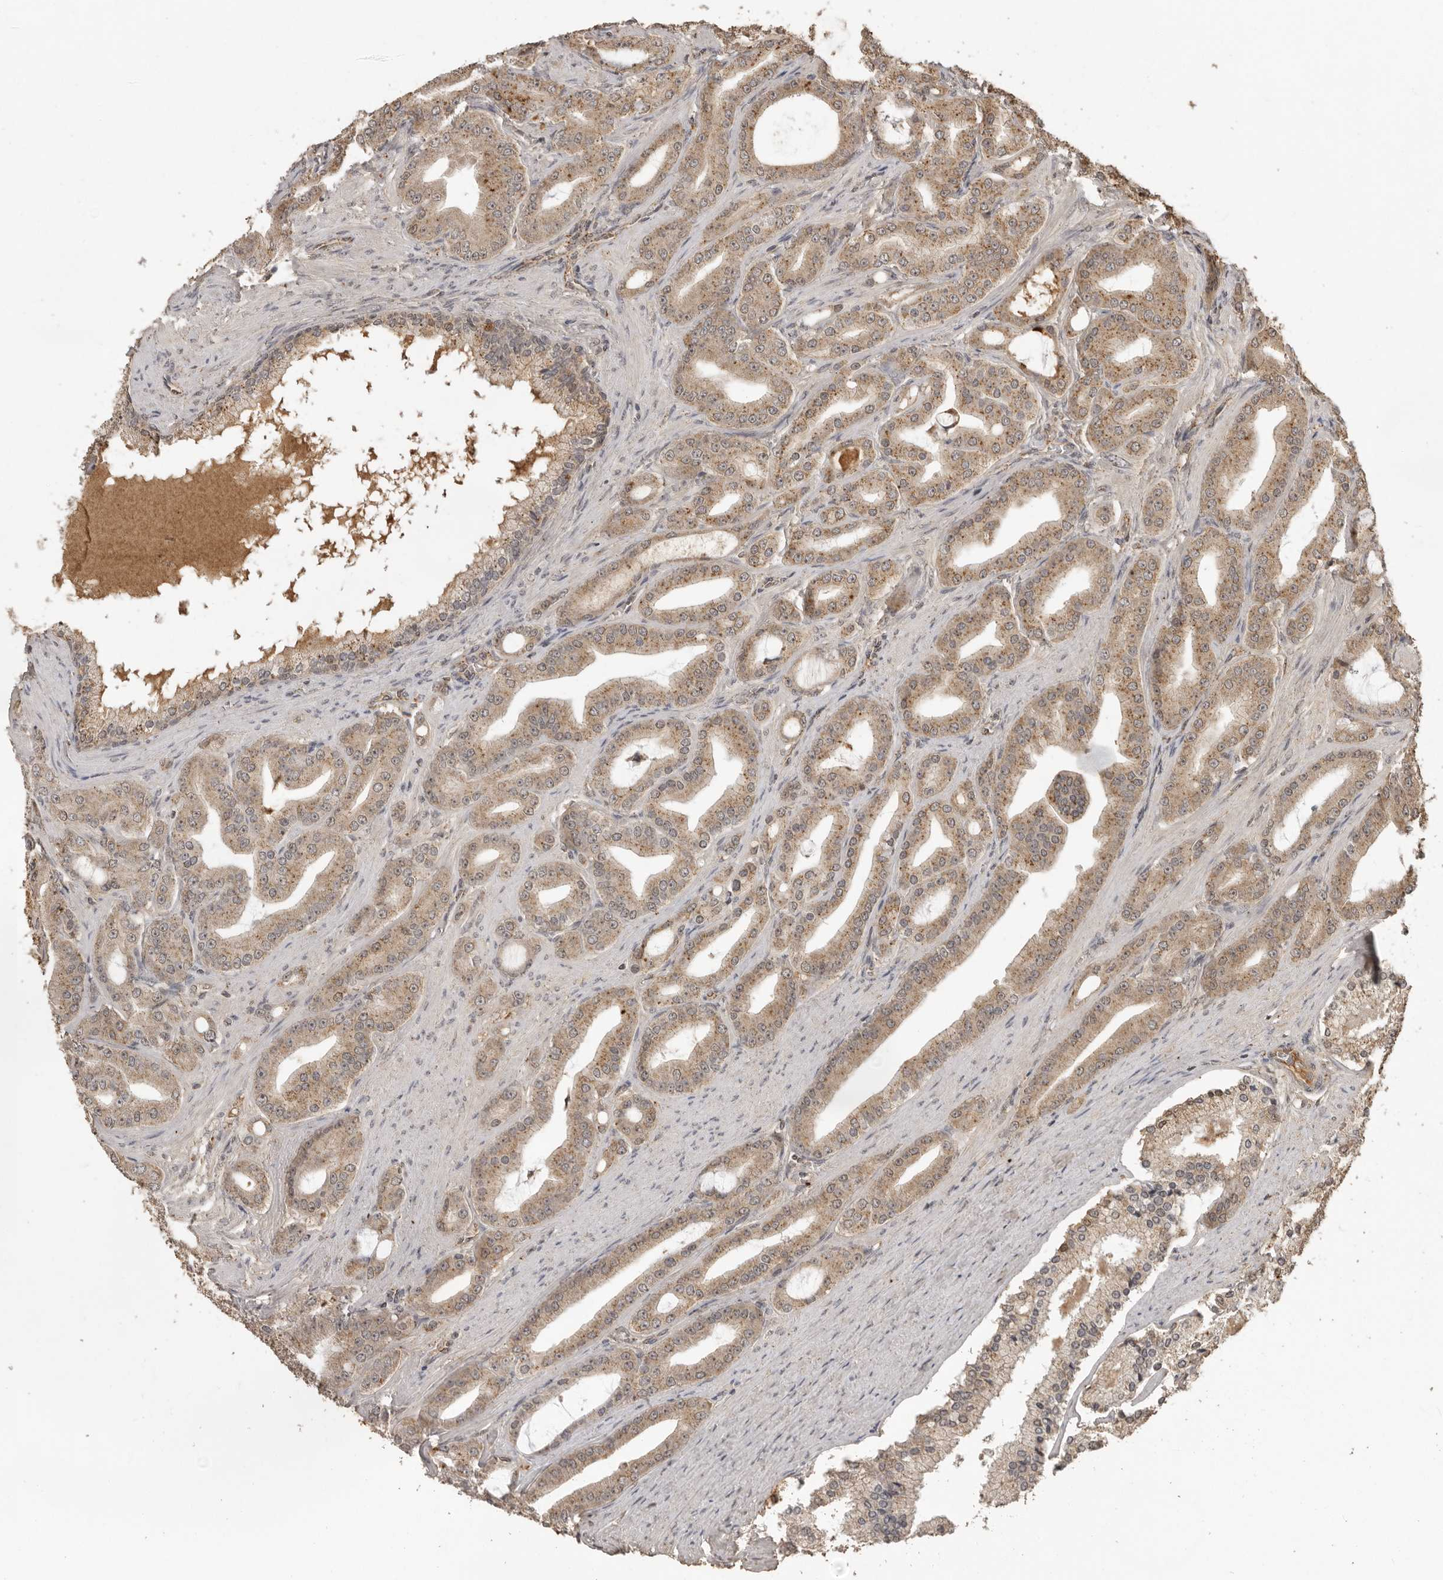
{"staining": {"intensity": "moderate", "quantity": ">75%", "location": "cytoplasmic/membranous"}, "tissue": "prostate cancer", "cell_type": "Tumor cells", "image_type": "cancer", "snomed": [{"axis": "morphology", "description": "Adenocarcinoma, High grade"}, {"axis": "topography", "description": "Prostate"}], "caption": "Immunohistochemical staining of human prostate adenocarcinoma (high-grade) reveals medium levels of moderate cytoplasmic/membranous protein staining in approximately >75% of tumor cells.", "gene": "CTF1", "patient": {"sex": "male", "age": 60}}